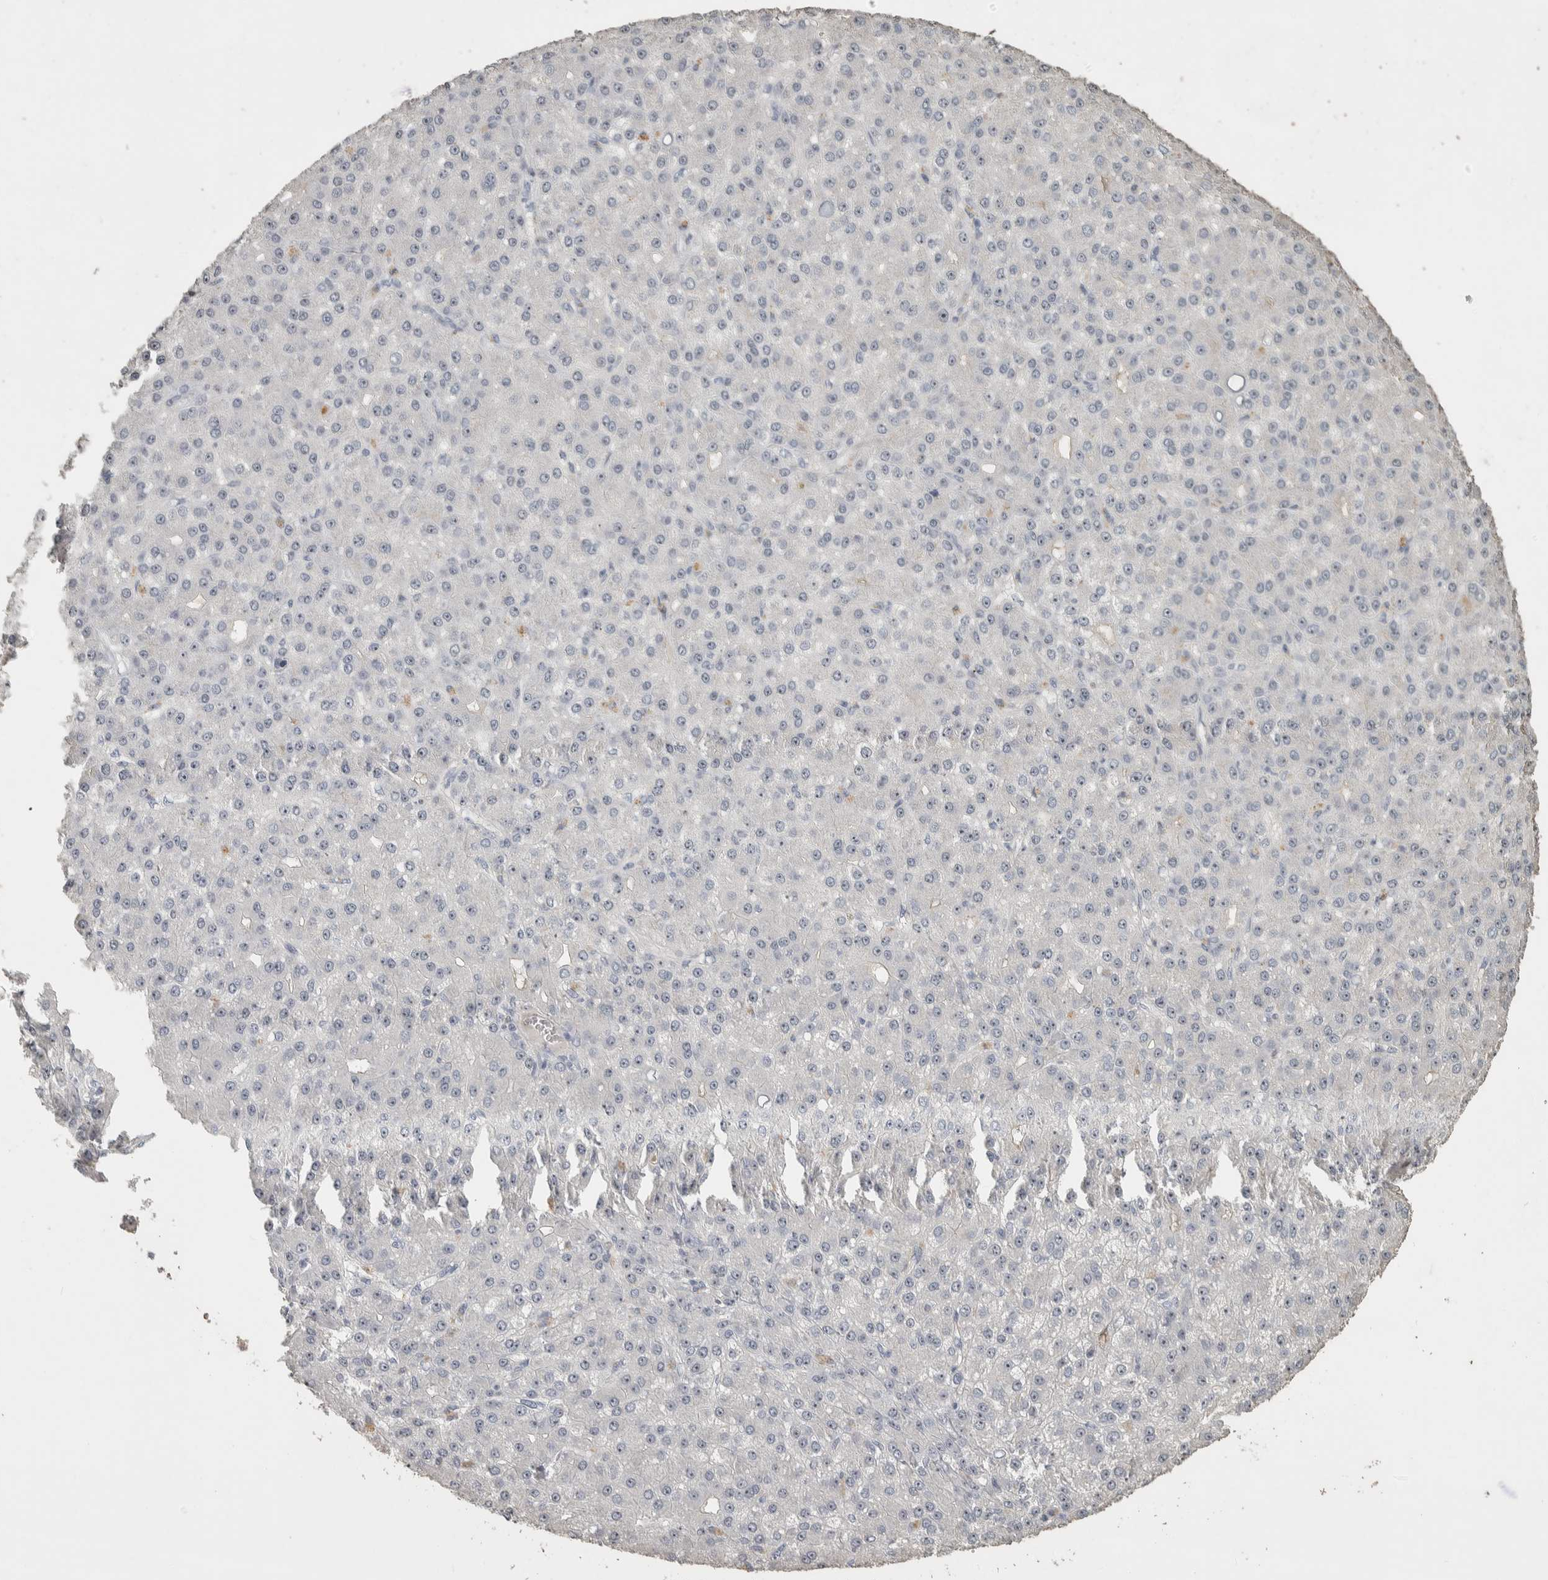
{"staining": {"intensity": "negative", "quantity": "none", "location": "none"}, "tissue": "liver cancer", "cell_type": "Tumor cells", "image_type": "cancer", "snomed": [{"axis": "morphology", "description": "Carcinoma, Hepatocellular, NOS"}, {"axis": "topography", "description": "Liver"}], "caption": "IHC micrograph of neoplastic tissue: liver cancer (hepatocellular carcinoma) stained with DAB (3,3'-diaminobenzidine) displays no significant protein staining in tumor cells.", "gene": "DCAF10", "patient": {"sex": "male", "age": 67}}